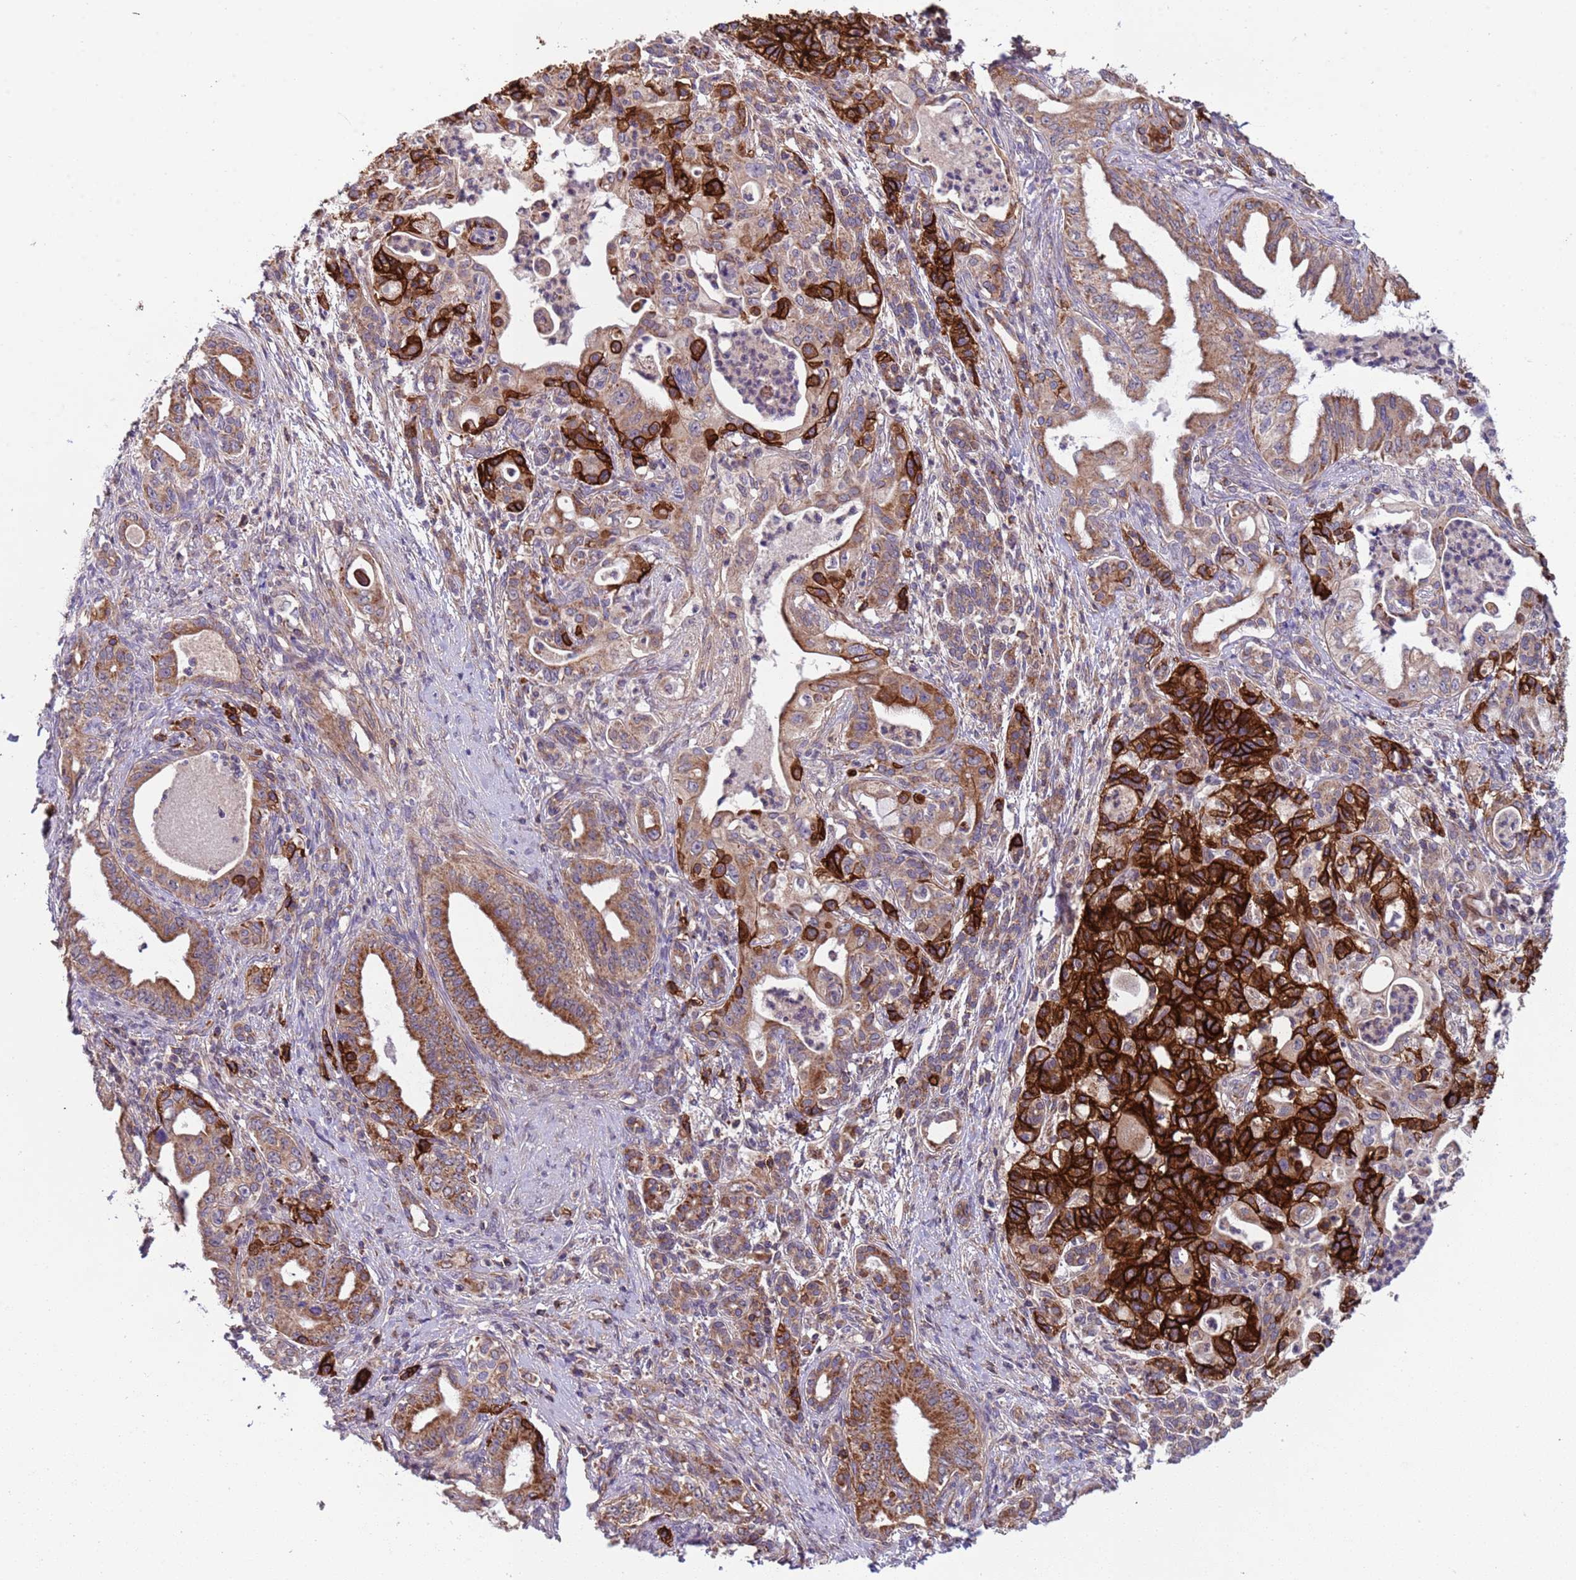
{"staining": {"intensity": "strong", "quantity": "25%-75%", "location": "cytoplasmic/membranous"}, "tissue": "pancreatic cancer", "cell_type": "Tumor cells", "image_type": "cancer", "snomed": [{"axis": "morphology", "description": "Adenocarcinoma, NOS"}, {"axis": "topography", "description": "Pancreas"}], "caption": "Pancreatic adenocarcinoma tissue demonstrates strong cytoplasmic/membranous positivity in about 25%-75% of tumor cells, visualized by immunohistochemistry.", "gene": "ACAD8", "patient": {"sex": "male", "age": 58}}